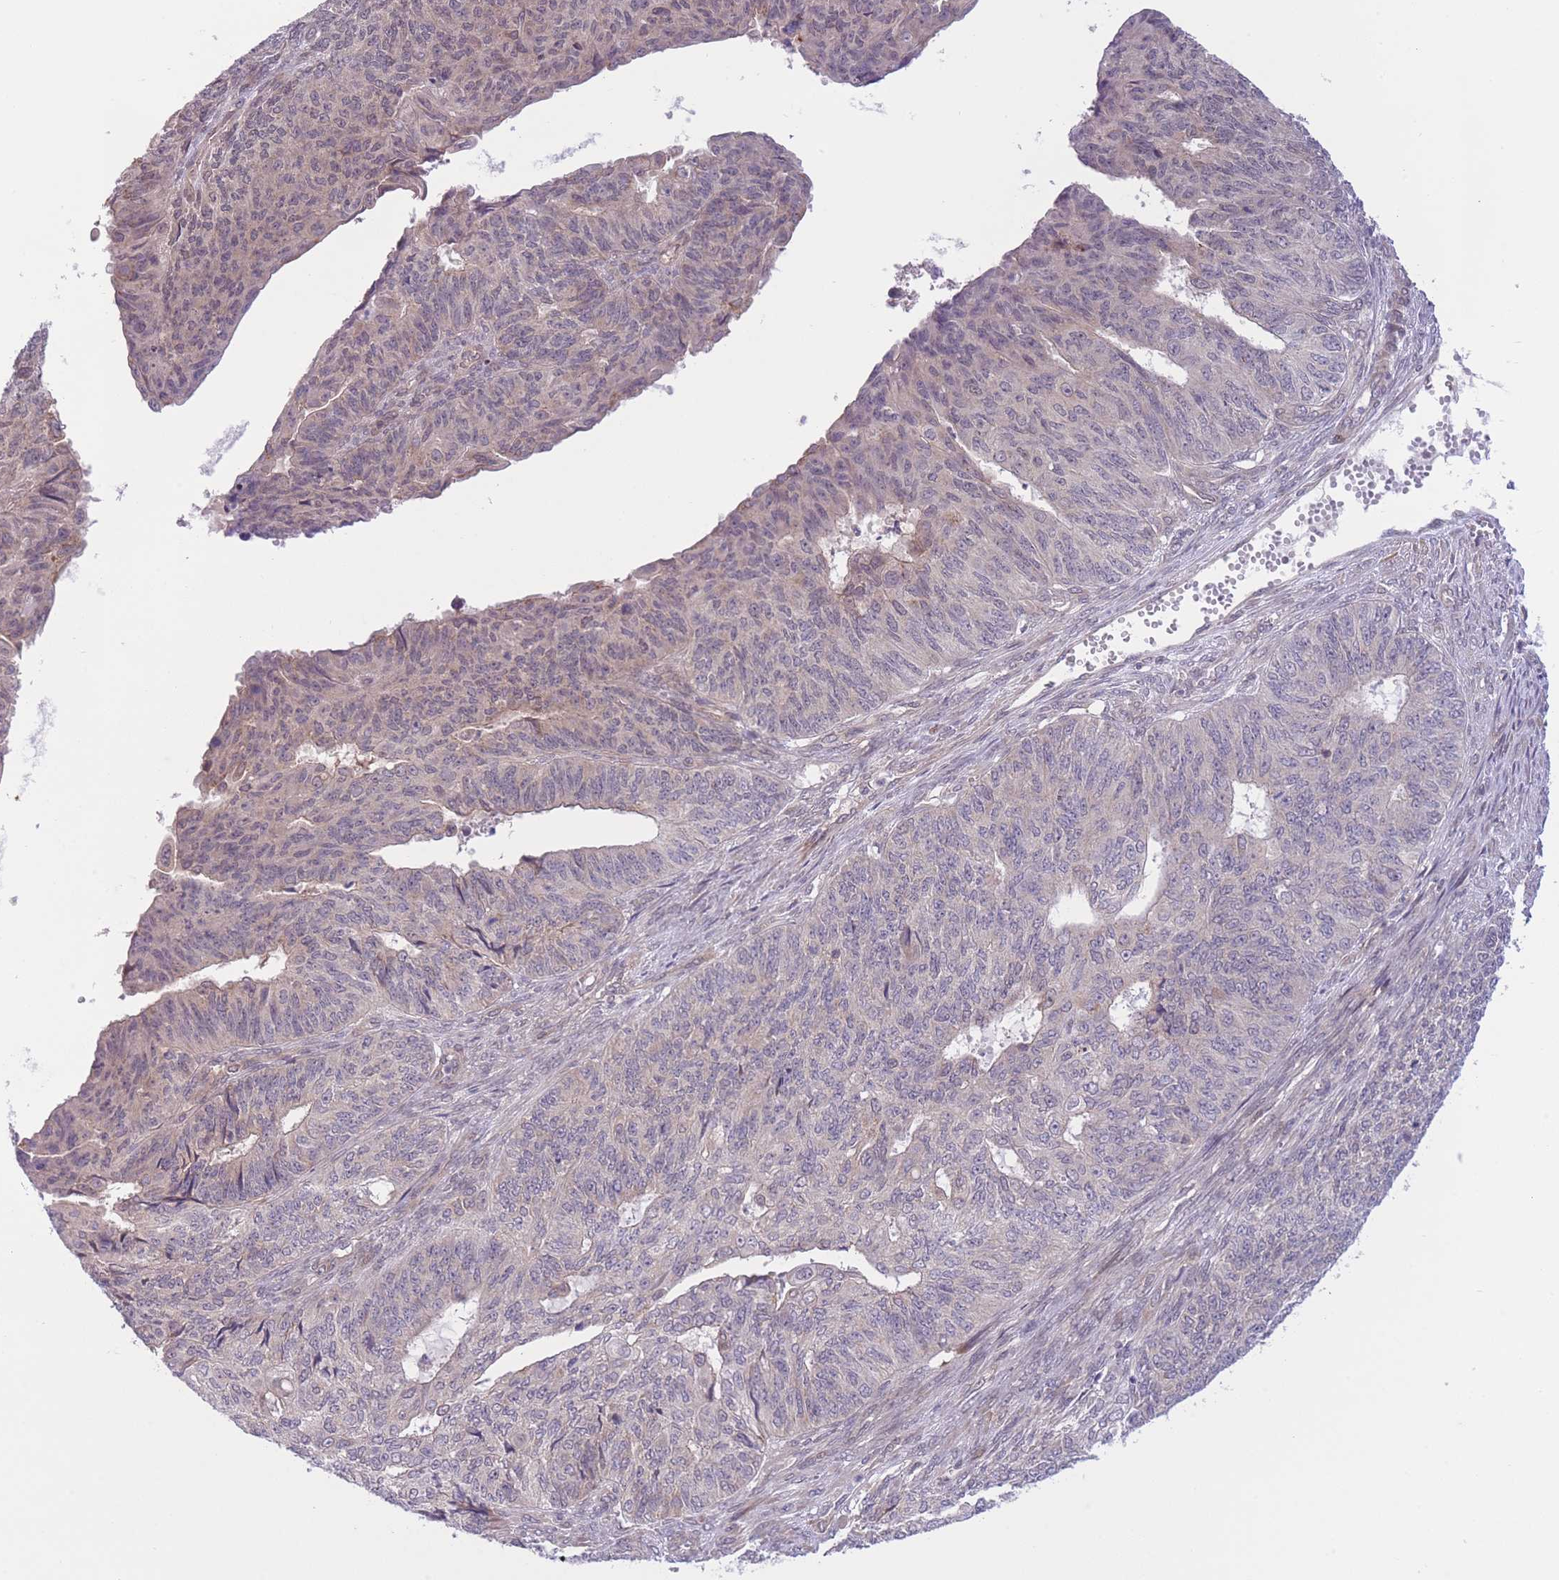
{"staining": {"intensity": "weak", "quantity": "<25%", "location": "cytoplasmic/membranous"}, "tissue": "endometrial cancer", "cell_type": "Tumor cells", "image_type": "cancer", "snomed": [{"axis": "morphology", "description": "Adenocarcinoma, NOS"}, {"axis": "topography", "description": "Endometrium"}], "caption": "Immunohistochemistry (IHC) of adenocarcinoma (endometrial) displays no positivity in tumor cells.", "gene": "CDC25B", "patient": {"sex": "female", "age": 32}}